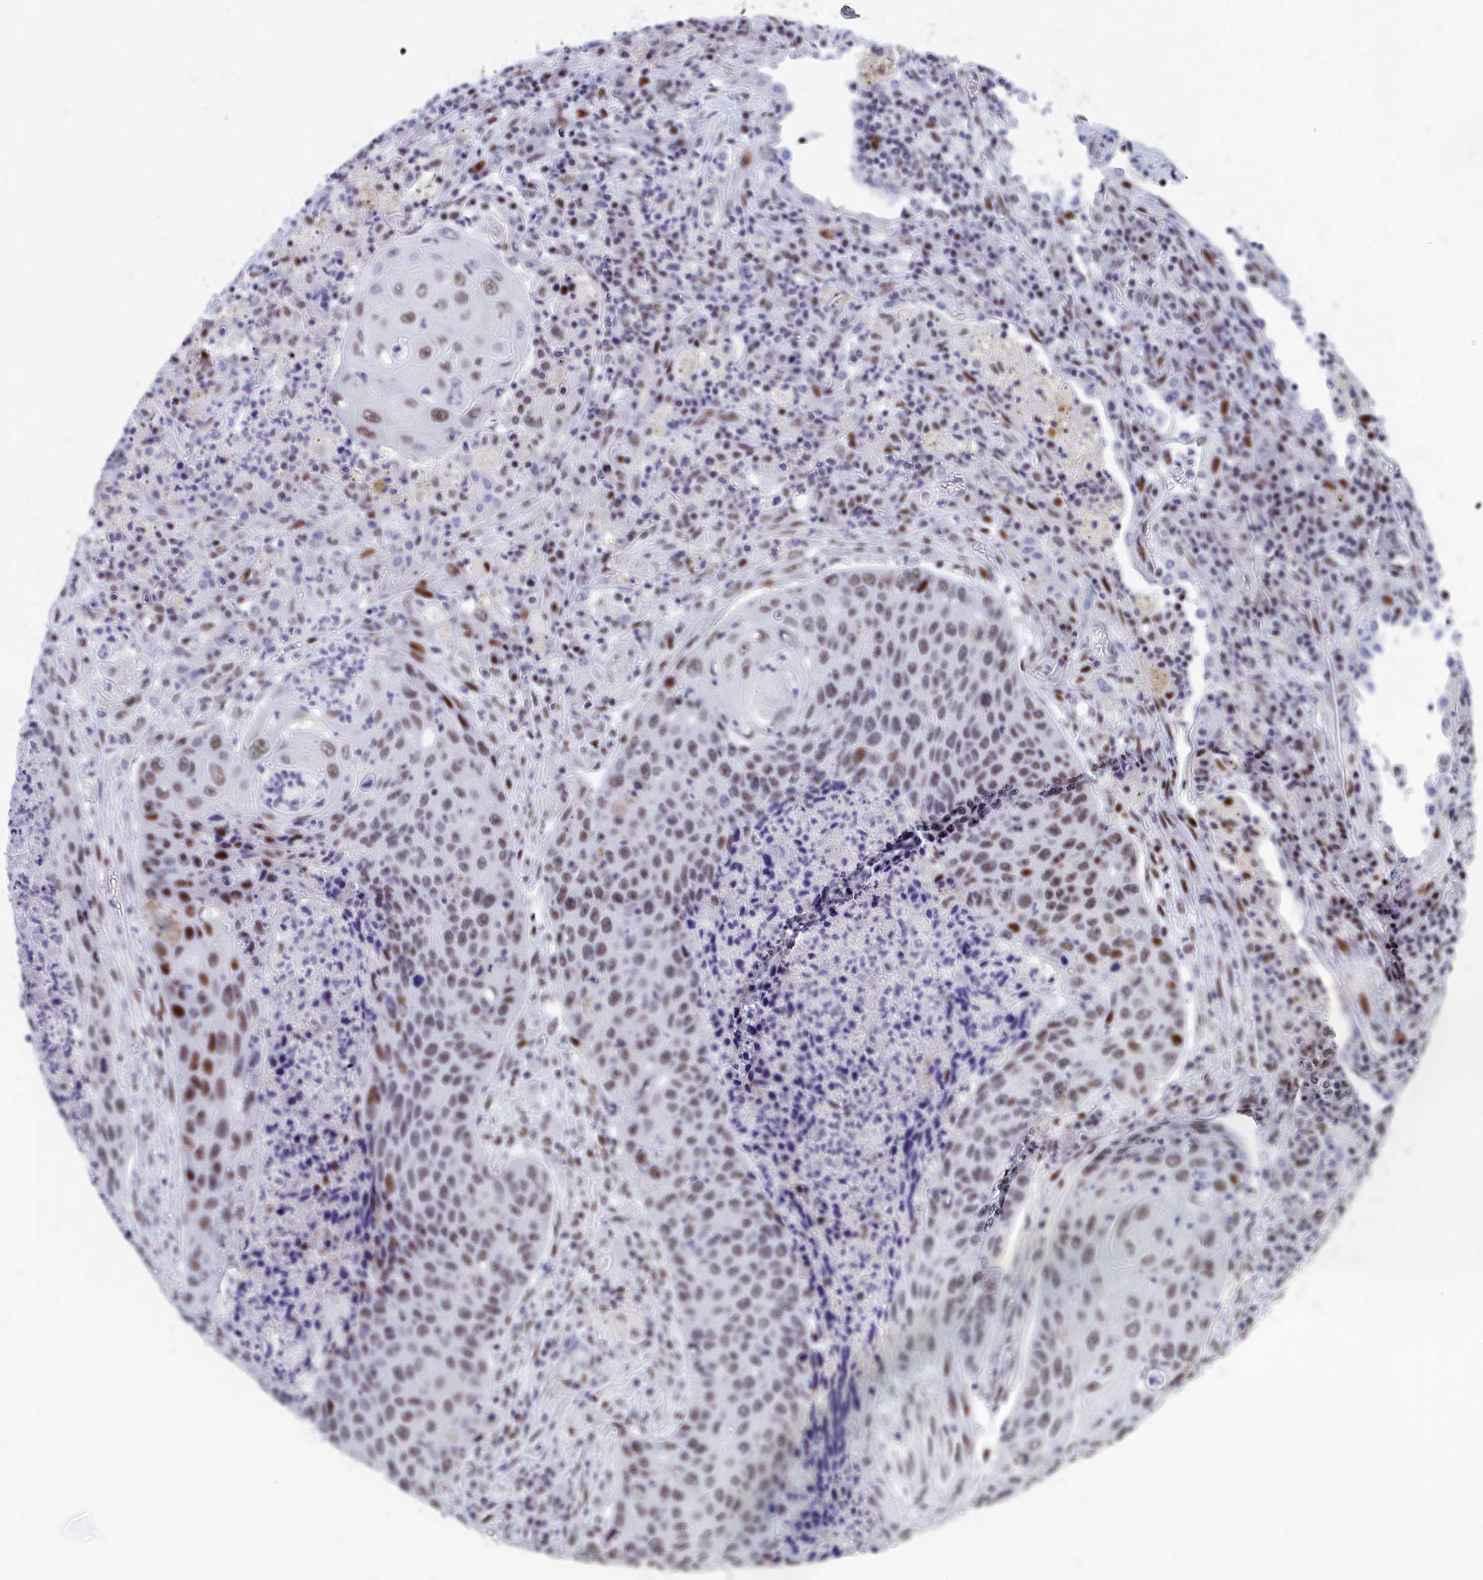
{"staining": {"intensity": "moderate", "quantity": "<25%", "location": "nuclear"}, "tissue": "lung cancer", "cell_type": "Tumor cells", "image_type": "cancer", "snomed": [{"axis": "morphology", "description": "Squamous cell carcinoma, NOS"}, {"axis": "topography", "description": "Lung"}], "caption": "A brown stain shows moderate nuclear positivity of a protein in human lung squamous cell carcinoma tumor cells.", "gene": "NSA2", "patient": {"sex": "female", "age": 63}}